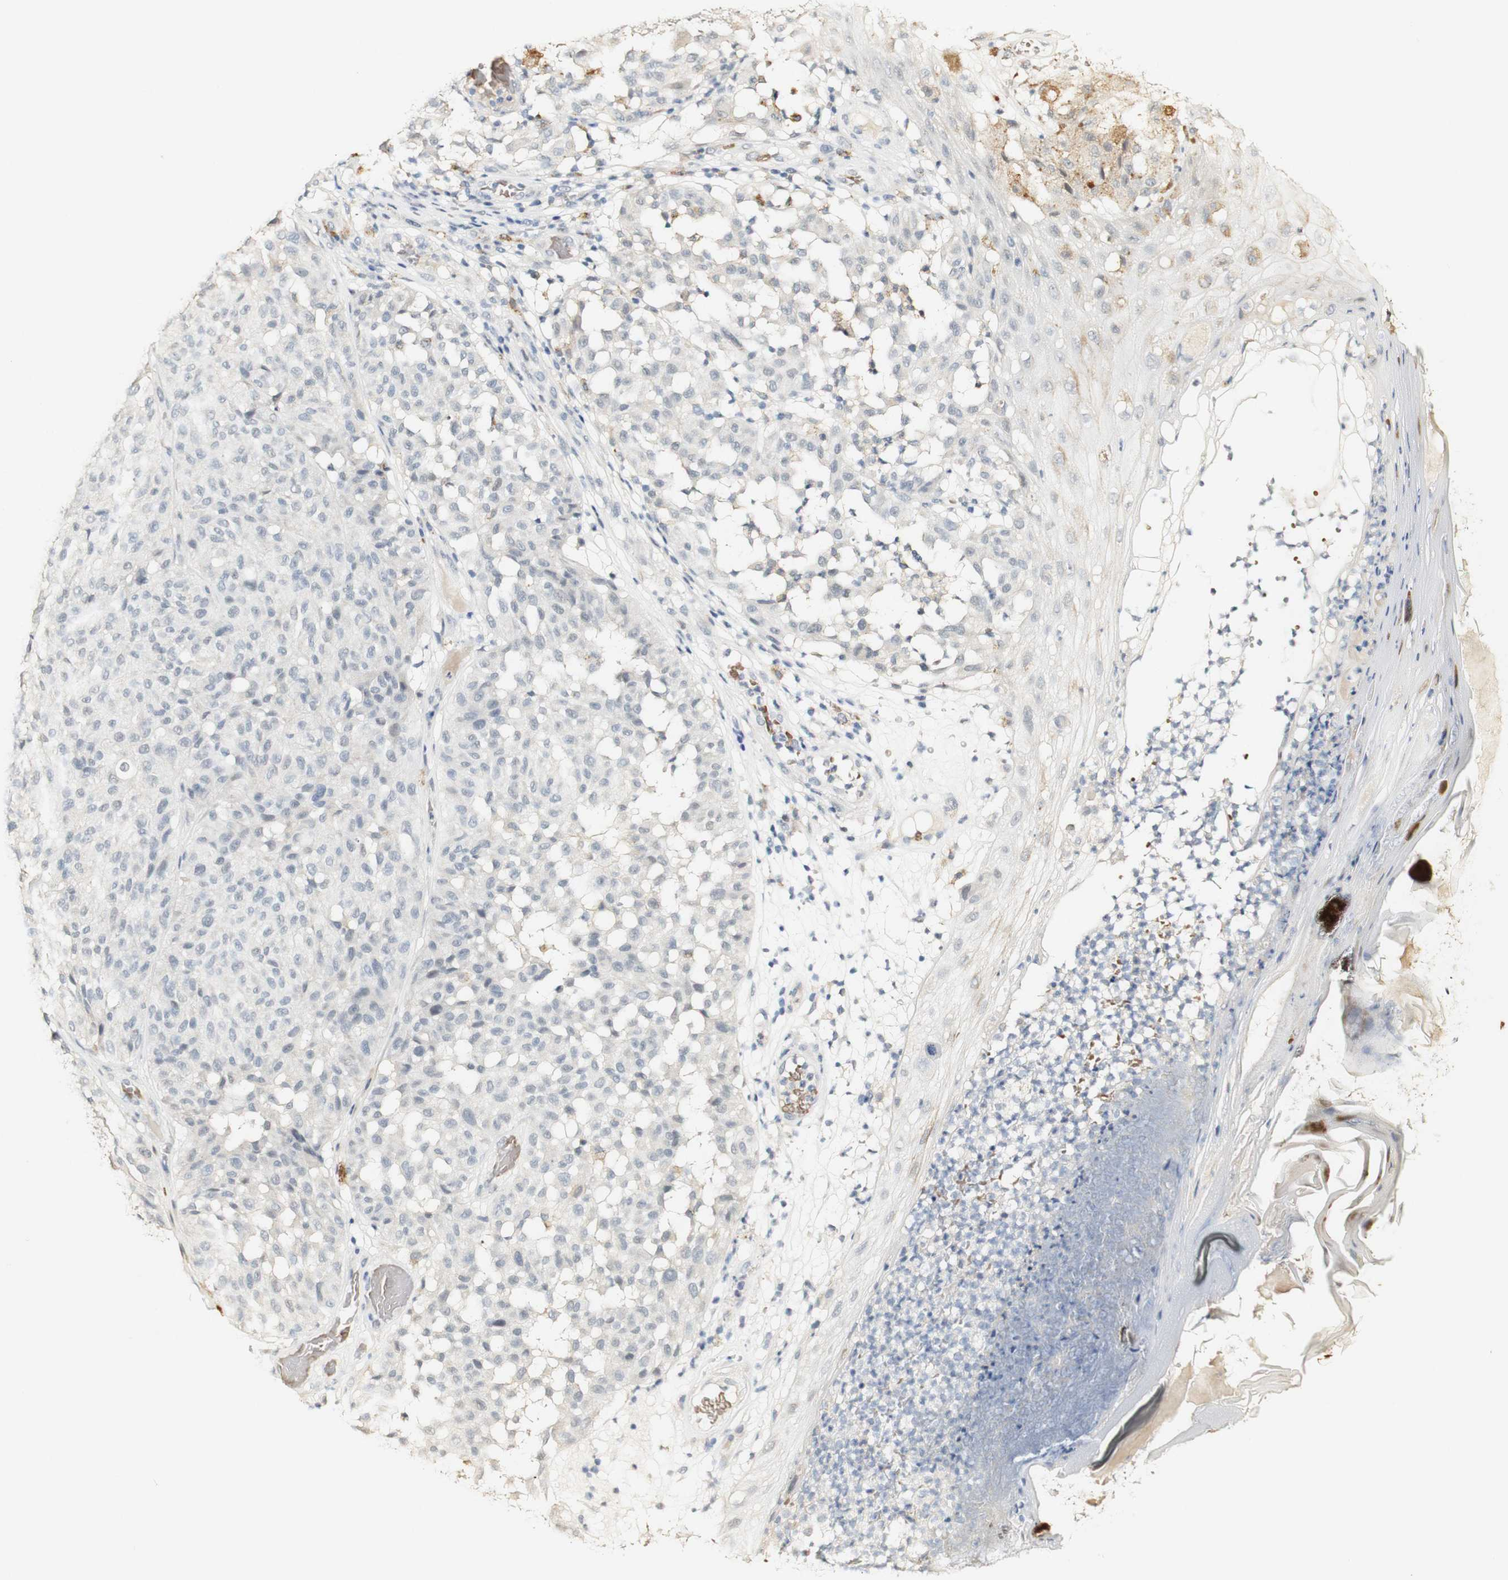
{"staining": {"intensity": "negative", "quantity": "none", "location": "none"}, "tissue": "melanoma", "cell_type": "Tumor cells", "image_type": "cancer", "snomed": [{"axis": "morphology", "description": "Malignant melanoma, NOS"}, {"axis": "topography", "description": "Skin"}], "caption": "The photomicrograph shows no staining of tumor cells in melanoma.", "gene": "SYT7", "patient": {"sex": "female", "age": 46}}